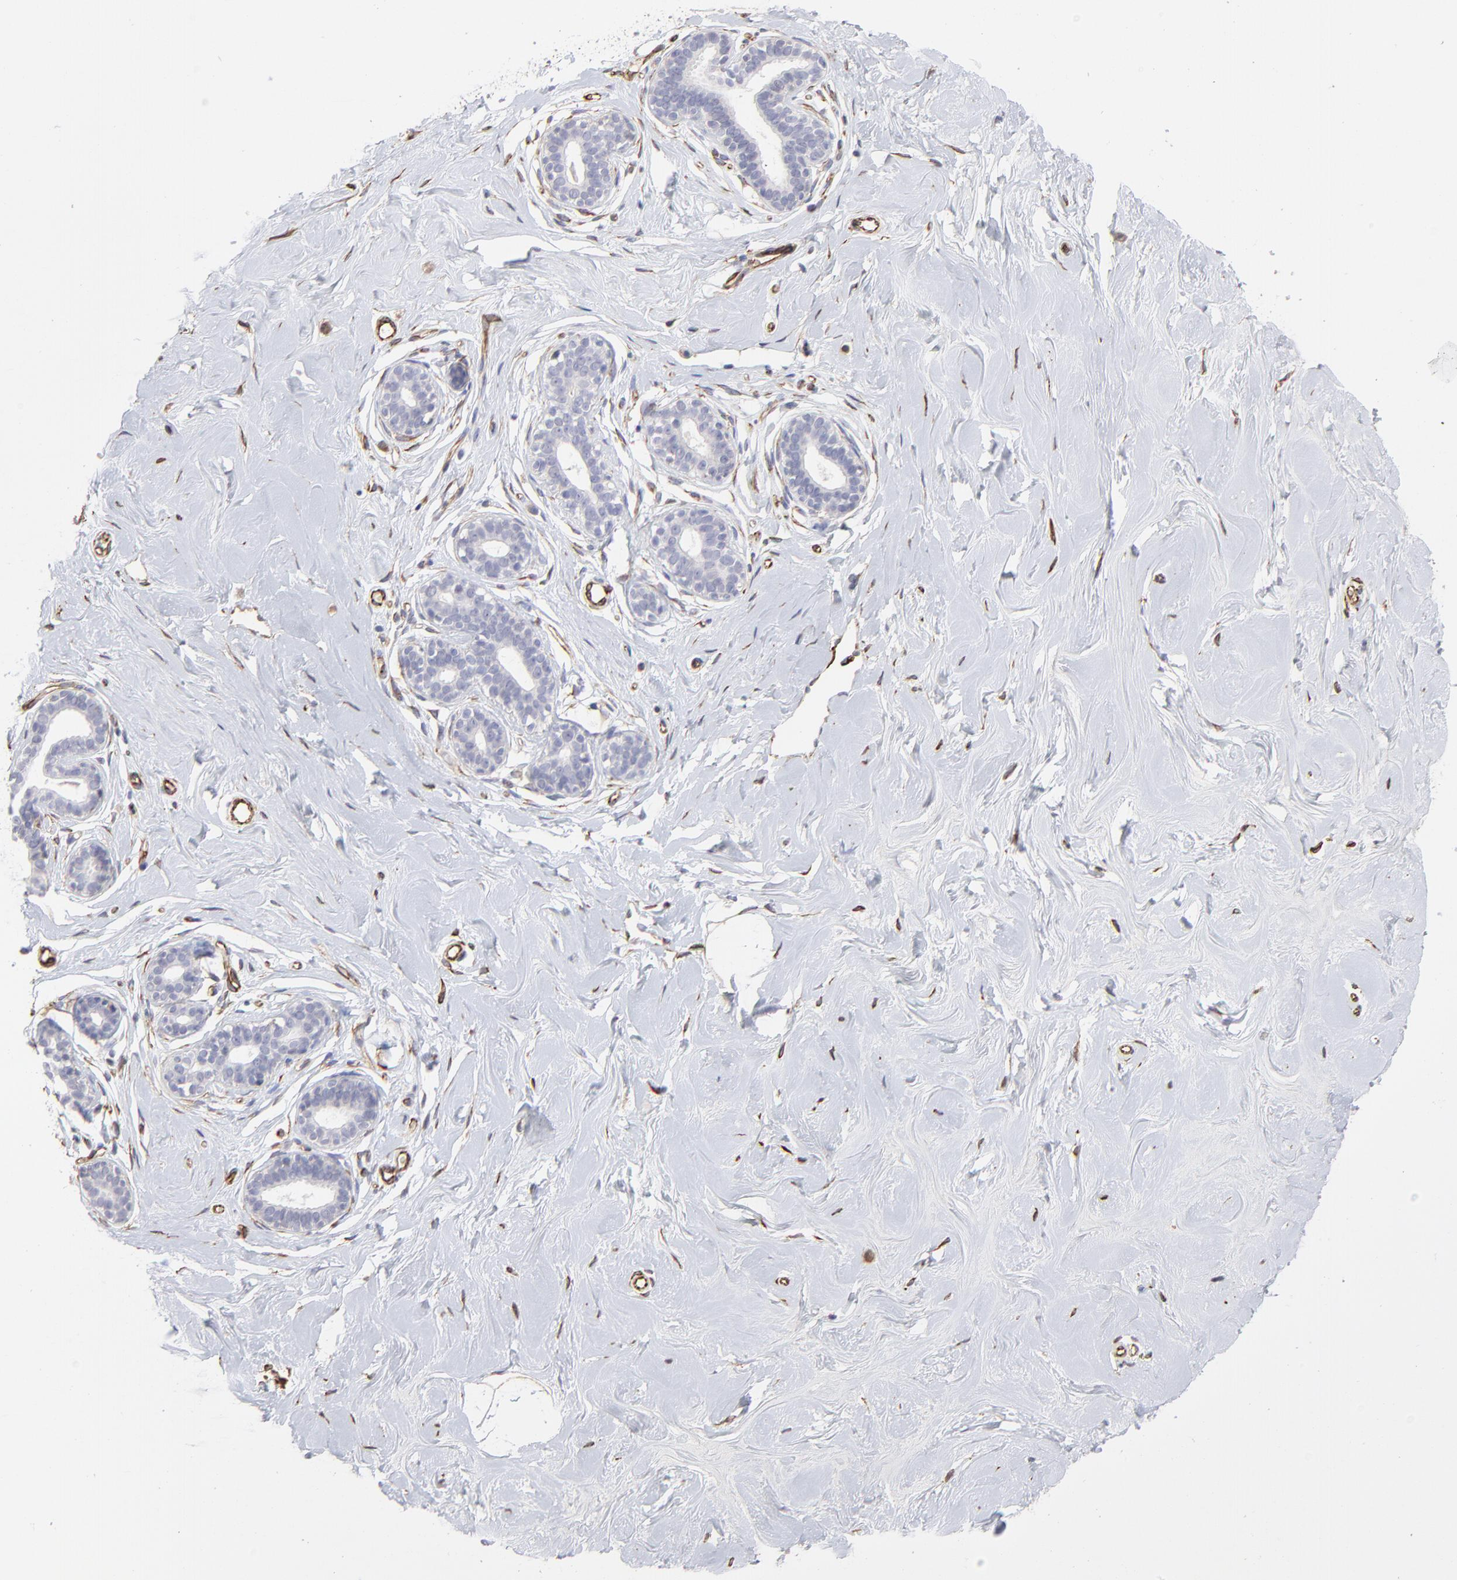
{"staining": {"intensity": "negative", "quantity": "none", "location": "none"}, "tissue": "breast", "cell_type": "Adipocytes", "image_type": "normal", "snomed": [{"axis": "morphology", "description": "Normal tissue, NOS"}, {"axis": "topography", "description": "Breast"}], "caption": "Immunohistochemistry of unremarkable breast shows no expression in adipocytes.", "gene": "COX8C", "patient": {"sex": "female", "age": 23}}